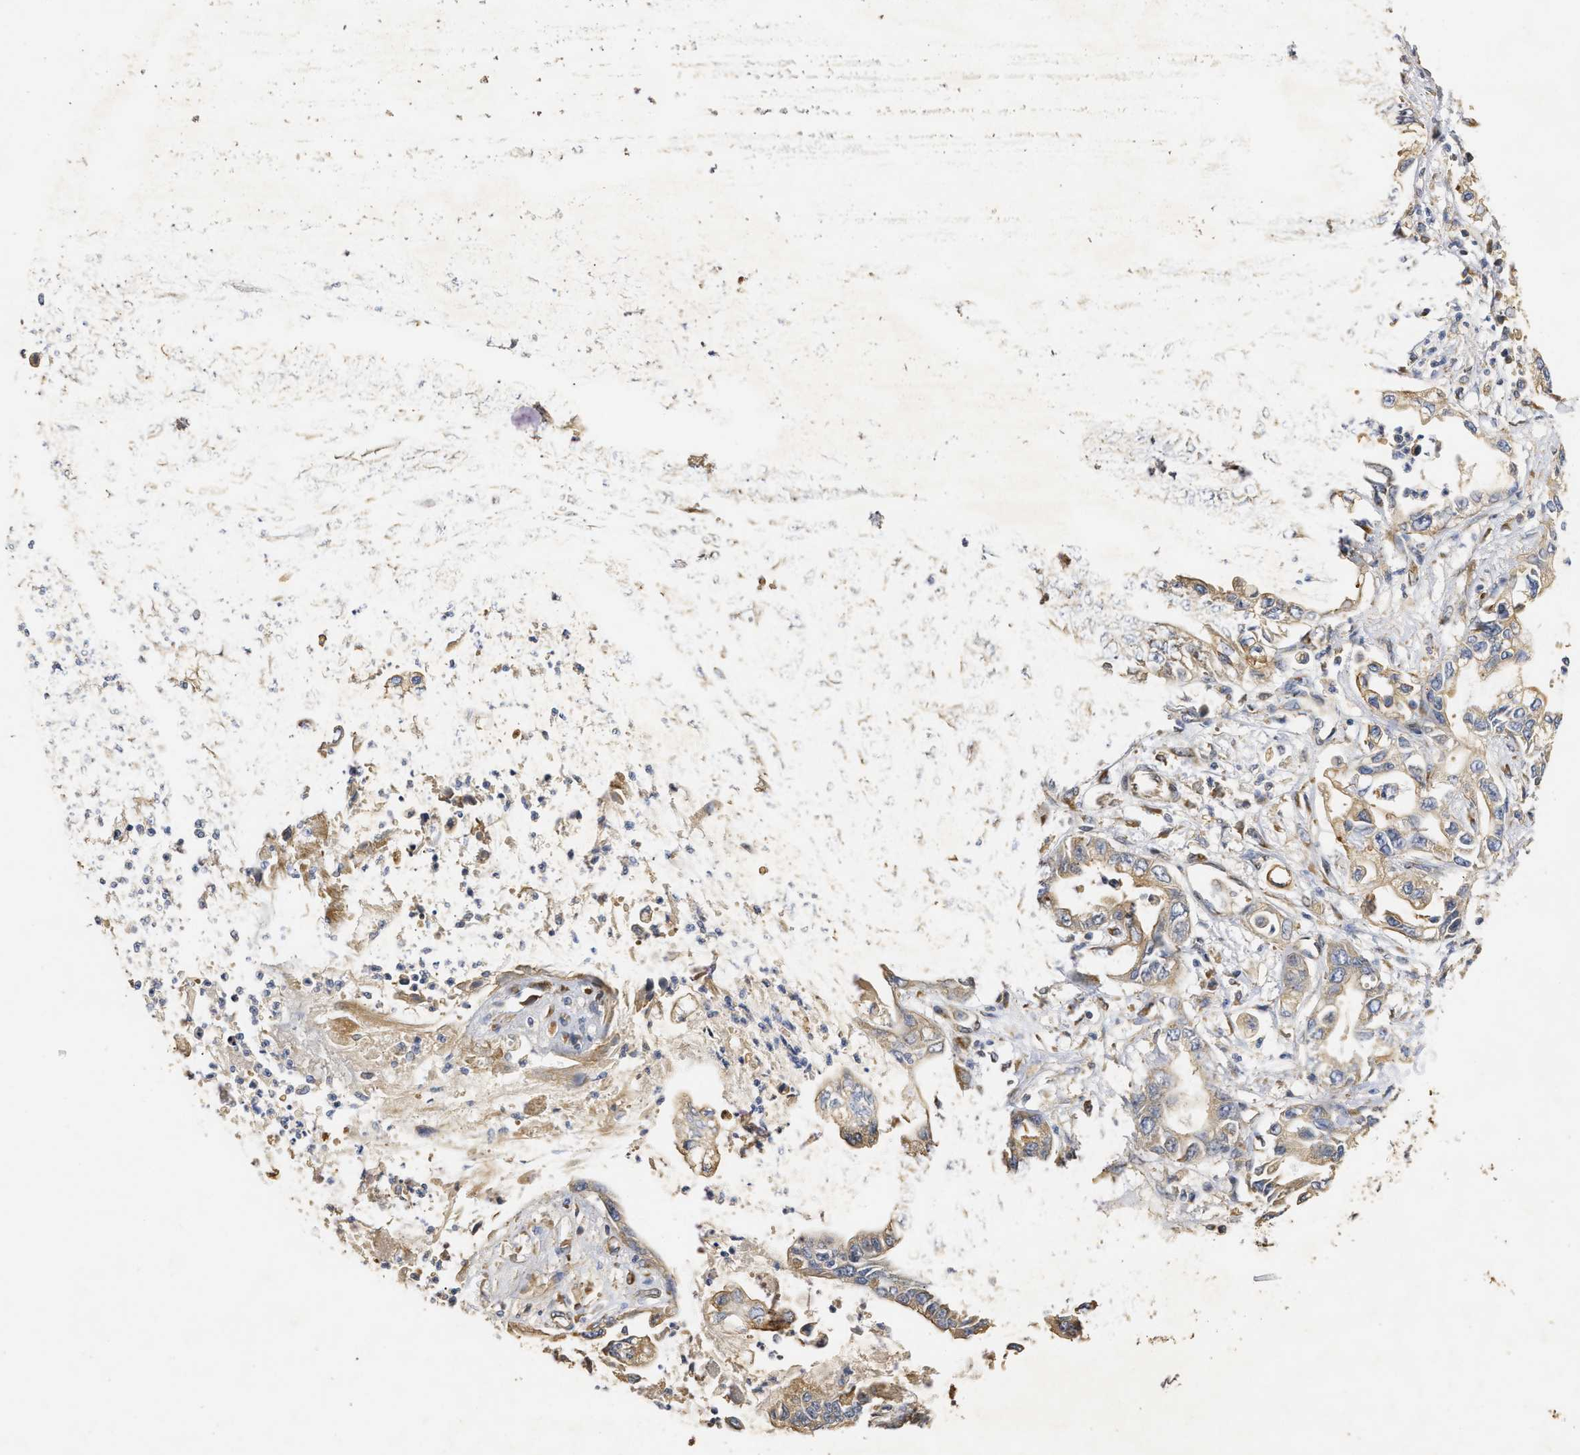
{"staining": {"intensity": "weak", "quantity": ">75%", "location": "cytoplasmic/membranous"}, "tissue": "pancreatic cancer", "cell_type": "Tumor cells", "image_type": "cancer", "snomed": [{"axis": "morphology", "description": "Adenocarcinoma, NOS"}, {"axis": "topography", "description": "Pancreas"}], "caption": "An image of pancreatic cancer stained for a protein exhibits weak cytoplasmic/membranous brown staining in tumor cells.", "gene": "NAV1", "patient": {"sex": "male", "age": 56}}